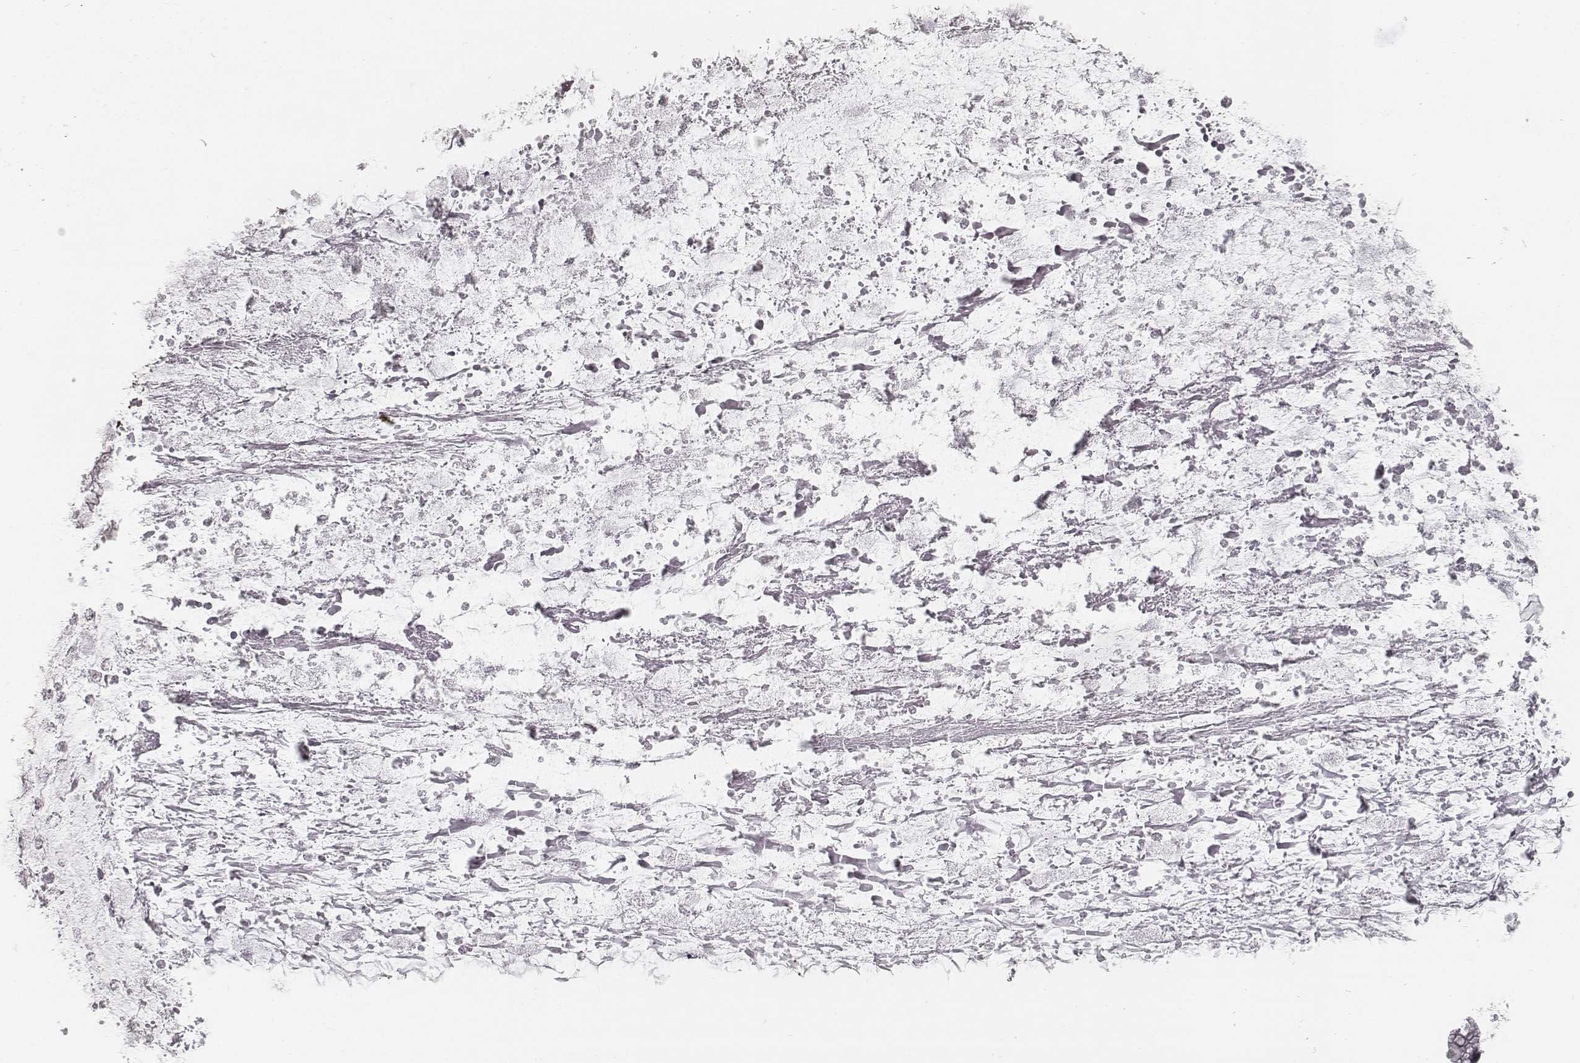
{"staining": {"intensity": "negative", "quantity": "none", "location": "none"}, "tissue": "ovarian cancer", "cell_type": "Tumor cells", "image_type": "cancer", "snomed": [{"axis": "morphology", "description": "Cystadenocarcinoma, mucinous, NOS"}, {"axis": "topography", "description": "Ovary"}], "caption": "IHC histopathology image of human ovarian cancer stained for a protein (brown), which displays no staining in tumor cells. (DAB (3,3'-diaminobenzidine) immunohistochemistry with hematoxylin counter stain).", "gene": "HMGA2", "patient": {"sex": "female", "age": 67}}